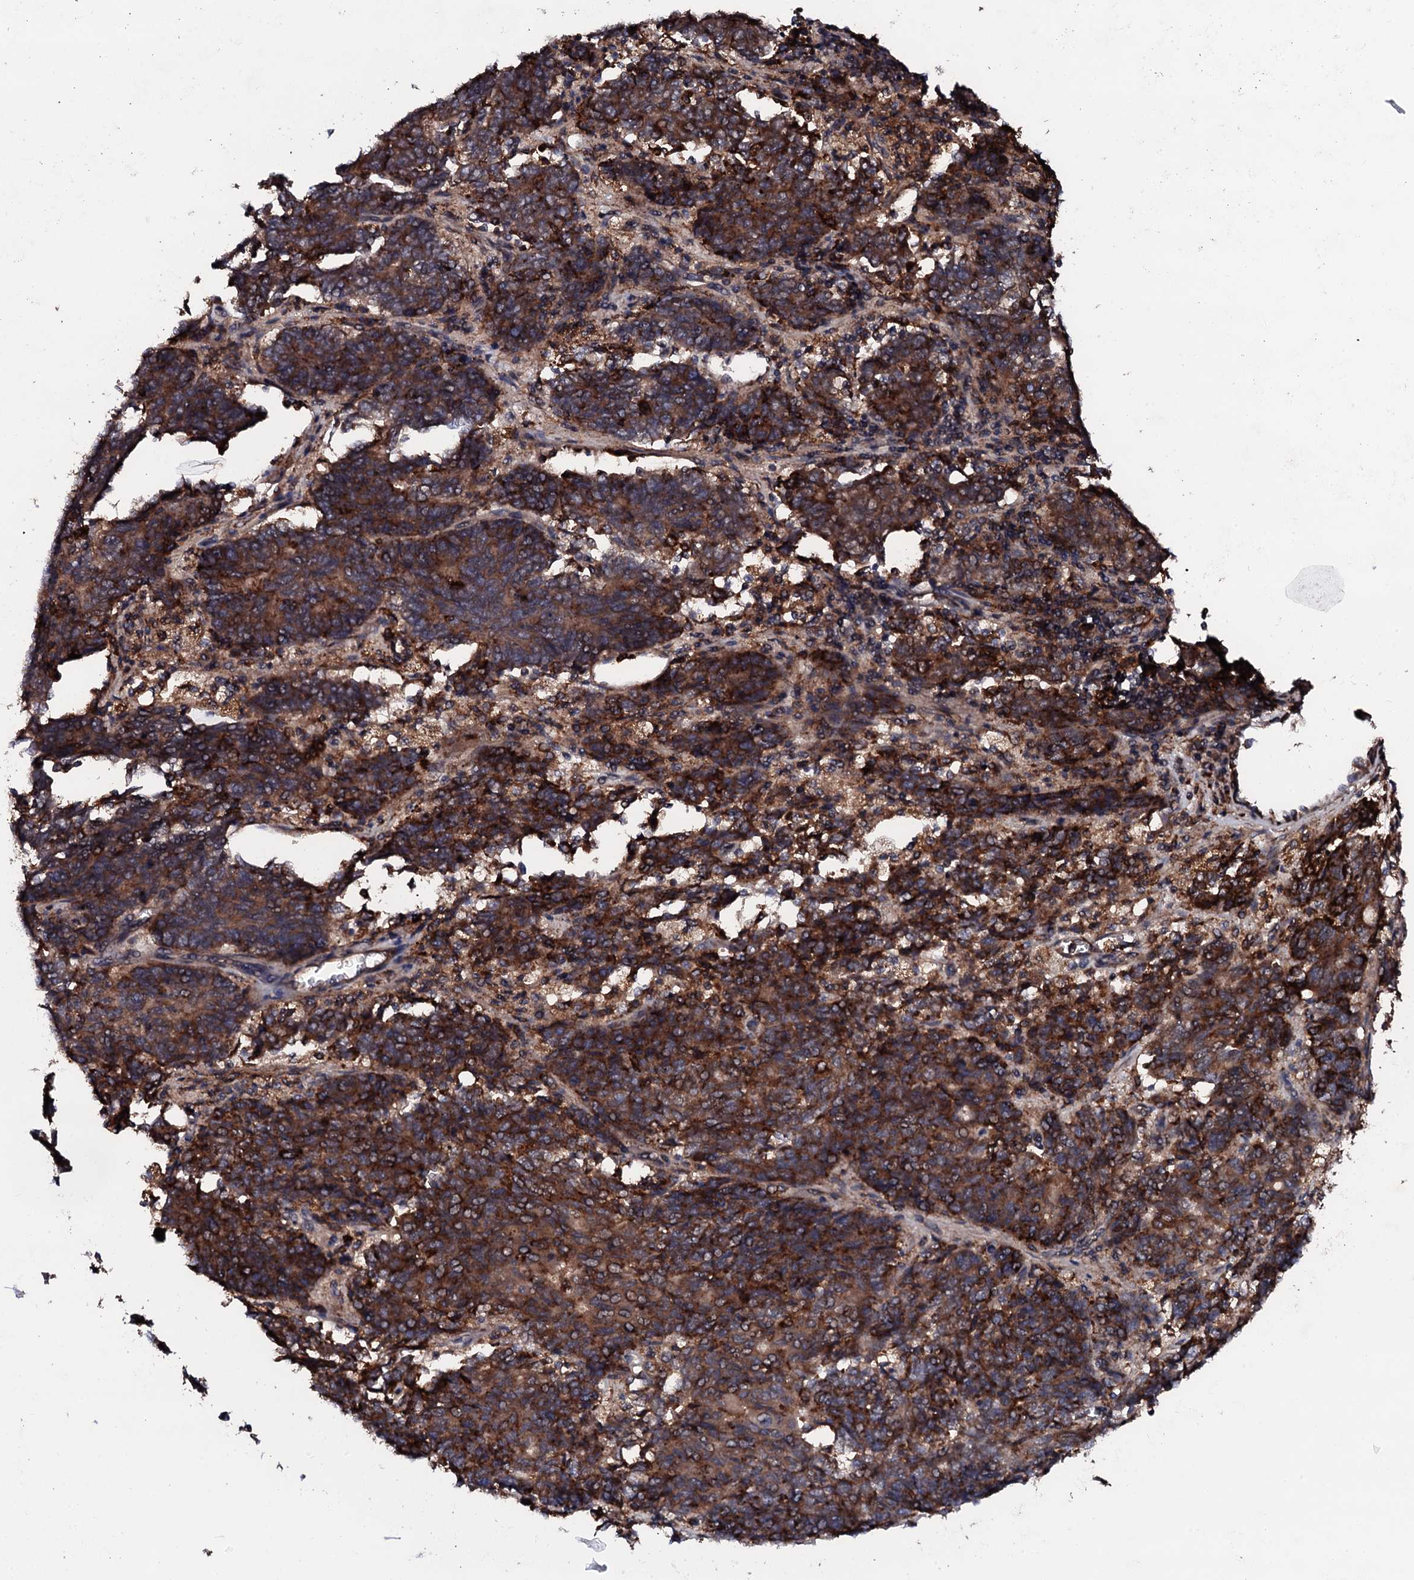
{"staining": {"intensity": "moderate", "quantity": ">75%", "location": "cytoplasmic/membranous"}, "tissue": "endometrial cancer", "cell_type": "Tumor cells", "image_type": "cancer", "snomed": [{"axis": "morphology", "description": "Adenocarcinoma, NOS"}, {"axis": "topography", "description": "Endometrium"}], "caption": "A brown stain shows moderate cytoplasmic/membranous positivity of a protein in human endometrial adenocarcinoma tumor cells. The staining is performed using DAB (3,3'-diaminobenzidine) brown chromogen to label protein expression. The nuclei are counter-stained blue using hematoxylin.", "gene": "EDC3", "patient": {"sex": "female", "age": 80}}